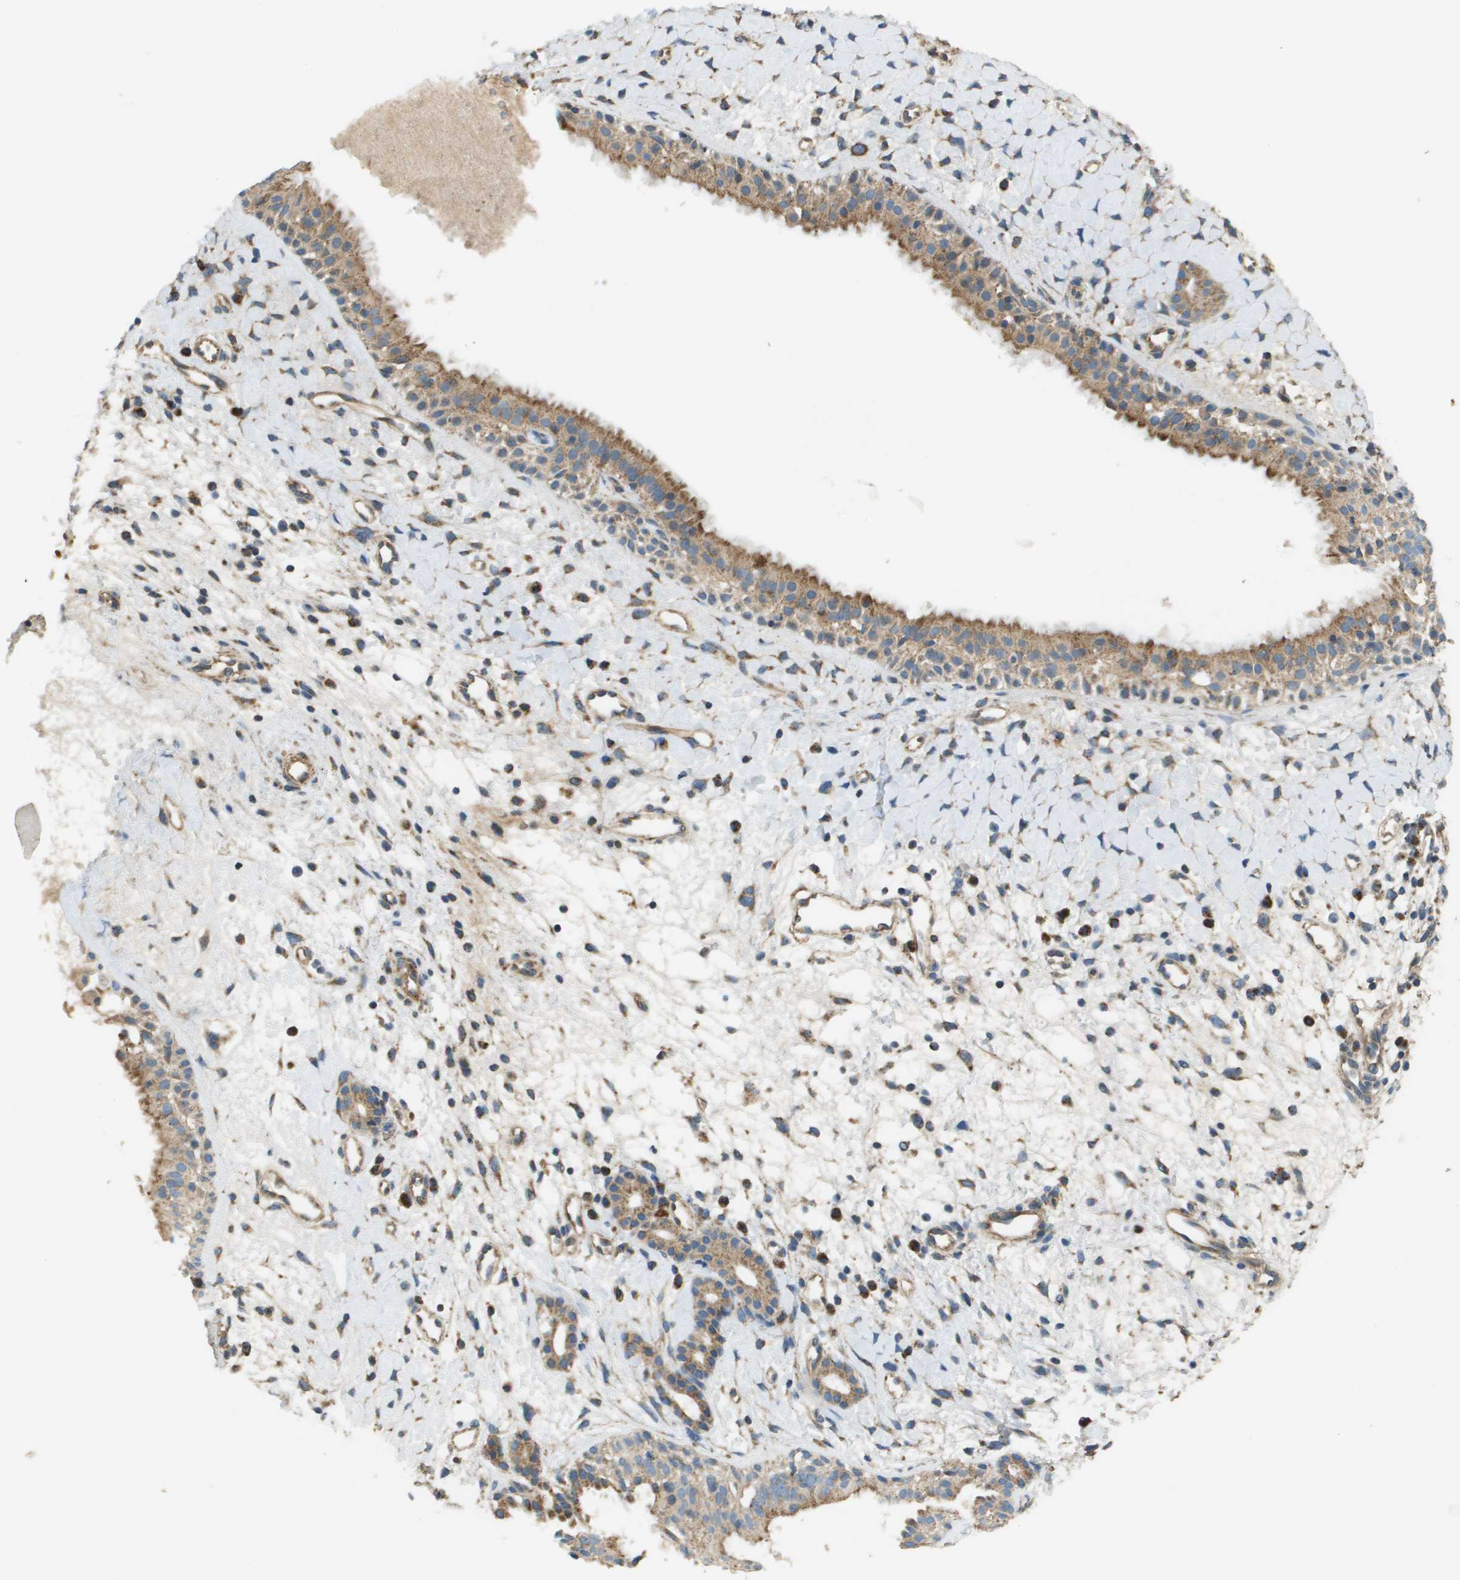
{"staining": {"intensity": "moderate", "quantity": ">75%", "location": "cytoplasmic/membranous"}, "tissue": "nasopharynx", "cell_type": "Respiratory epithelial cells", "image_type": "normal", "snomed": [{"axis": "morphology", "description": "Normal tissue, NOS"}, {"axis": "topography", "description": "Nasopharynx"}], "caption": "IHC micrograph of benign nasopharynx: nasopharynx stained using immunohistochemistry (IHC) shows medium levels of moderate protein expression localized specifically in the cytoplasmic/membranous of respiratory epithelial cells, appearing as a cytoplasmic/membranous brown color.", "gene": "NRK", "patient": {"sex": "male", "age": 22}}